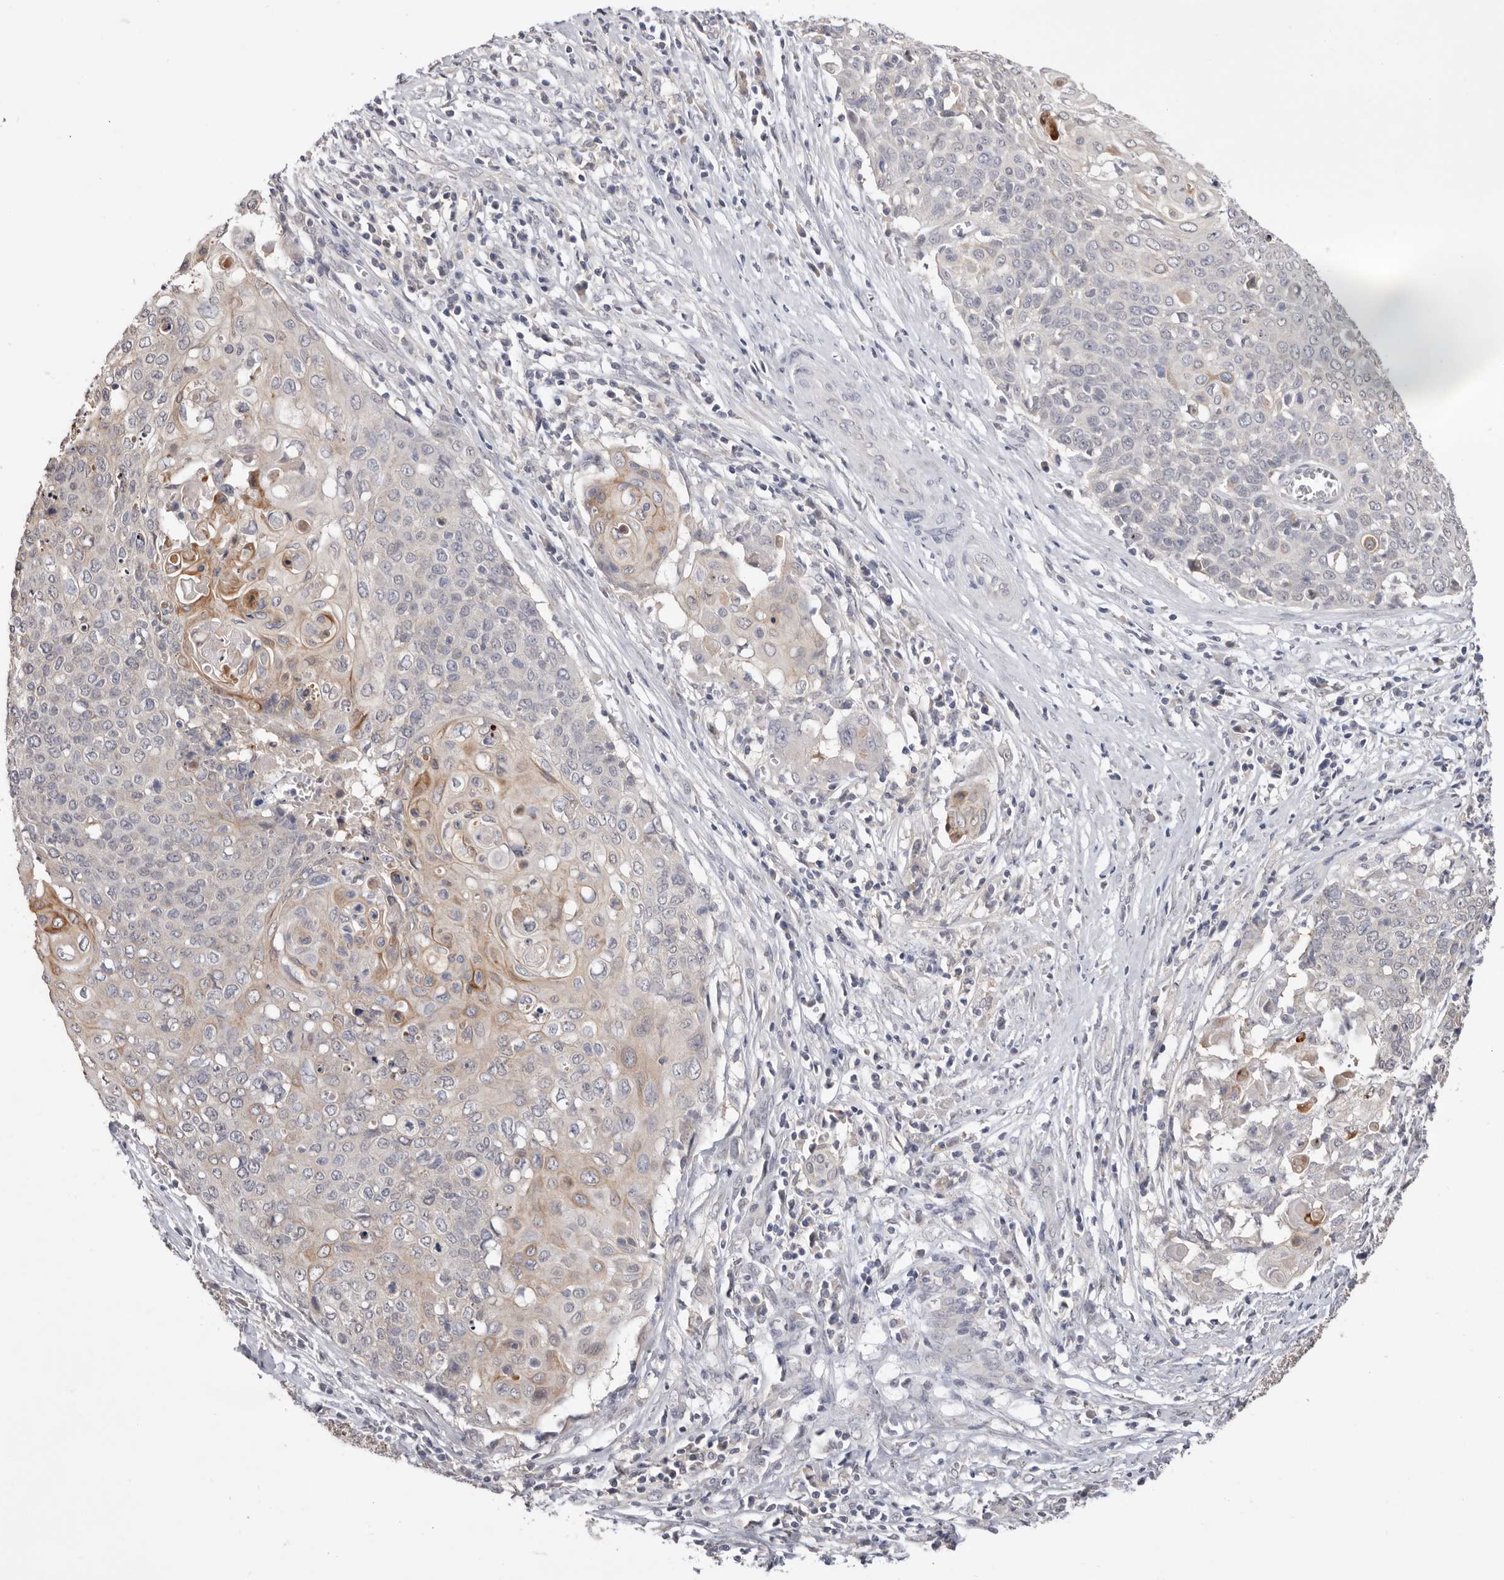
{"staining": {"intensity": "weak", "quantity": "<25%", "location": "cytoplasmic/membranous"}, "tissue": "cervical cancer", "cell_type": "Tumor cells", "image_type": "cancer", "snomed": [{"axis": "morphology", "description": "Squamous cell carcinoma, NOS"}, {"axis": "topography", "description": "Cervix"}], "caption": "Tumor cells show no significant protein expression in cervical cancer. (Stains: DAB (3,3'-diaminobenzidine) immunohistochemistry with hematoxylin counter stain, Microscopy: brightfield microscopy at high magnification).", "gene": "DOP1A", "patient": {"sex": "female", "age": 39}}